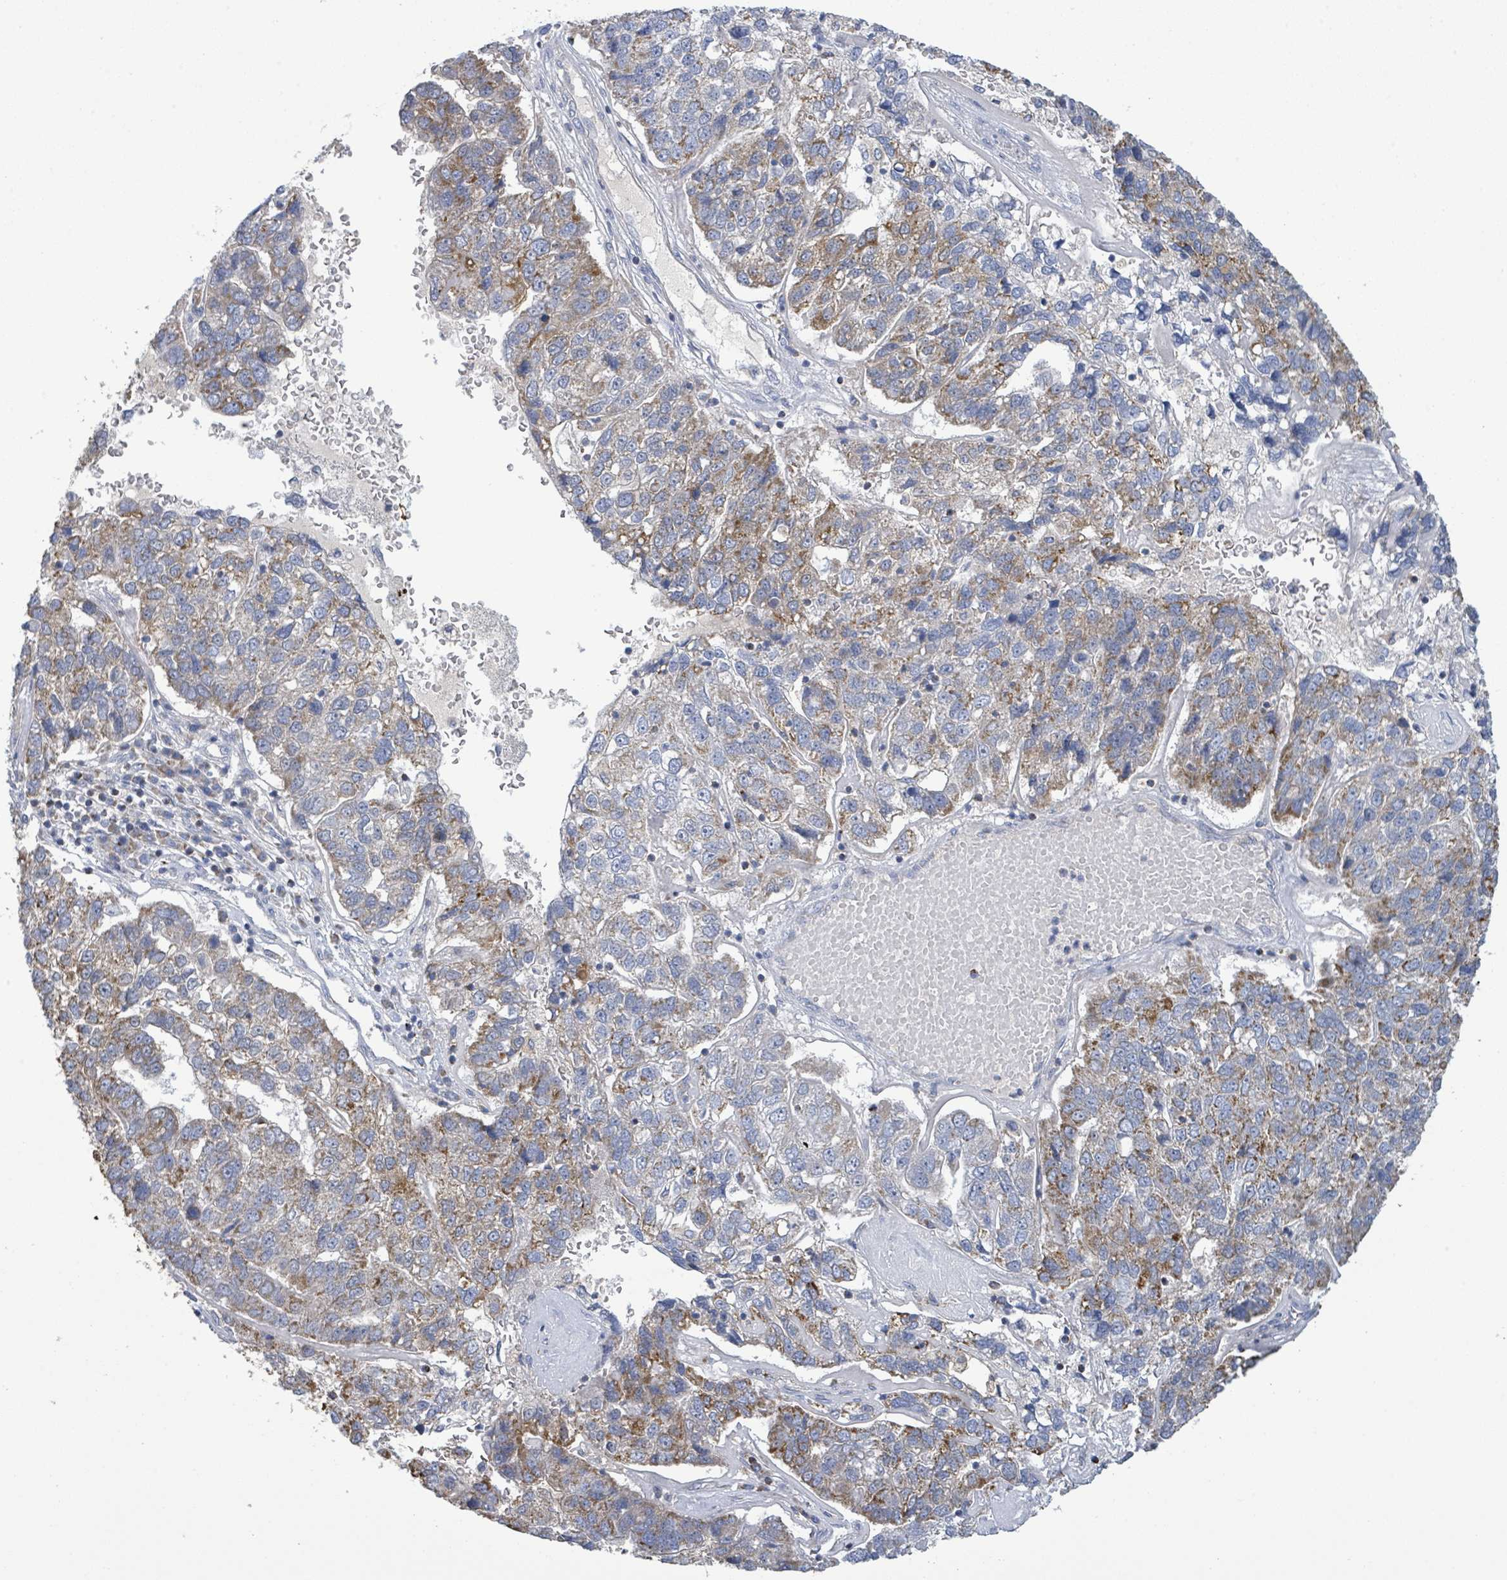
{"staining": {"intensity": "moderate", "quantity": "25%-75%", "location": "cytoplasmic/membranous"}, "tissue": "pancreatic cancer", "cell_type": "Tumor cells", "image_type": "cancer", "snomed": [{"axis": "morphology", "description": "Adenocarcinoma, NOS"}, {"axis": "topography", "description": "Pancreas"}], "caption": "IHC of pancreatic adenocarcinoma demonstrates medium levels of moderate cytoplasmic/membranous staining in about 25%-75% of tumor cells. The staining was performed using DAB (3,3'-diaminobenzidine) to visualize the protein expression in brown, while the nuclei were stained in blue with hematoxylin (Magnification: 20x).", "gene": "SUCLG2", "patient": {"sex": "female", "age": 61}}